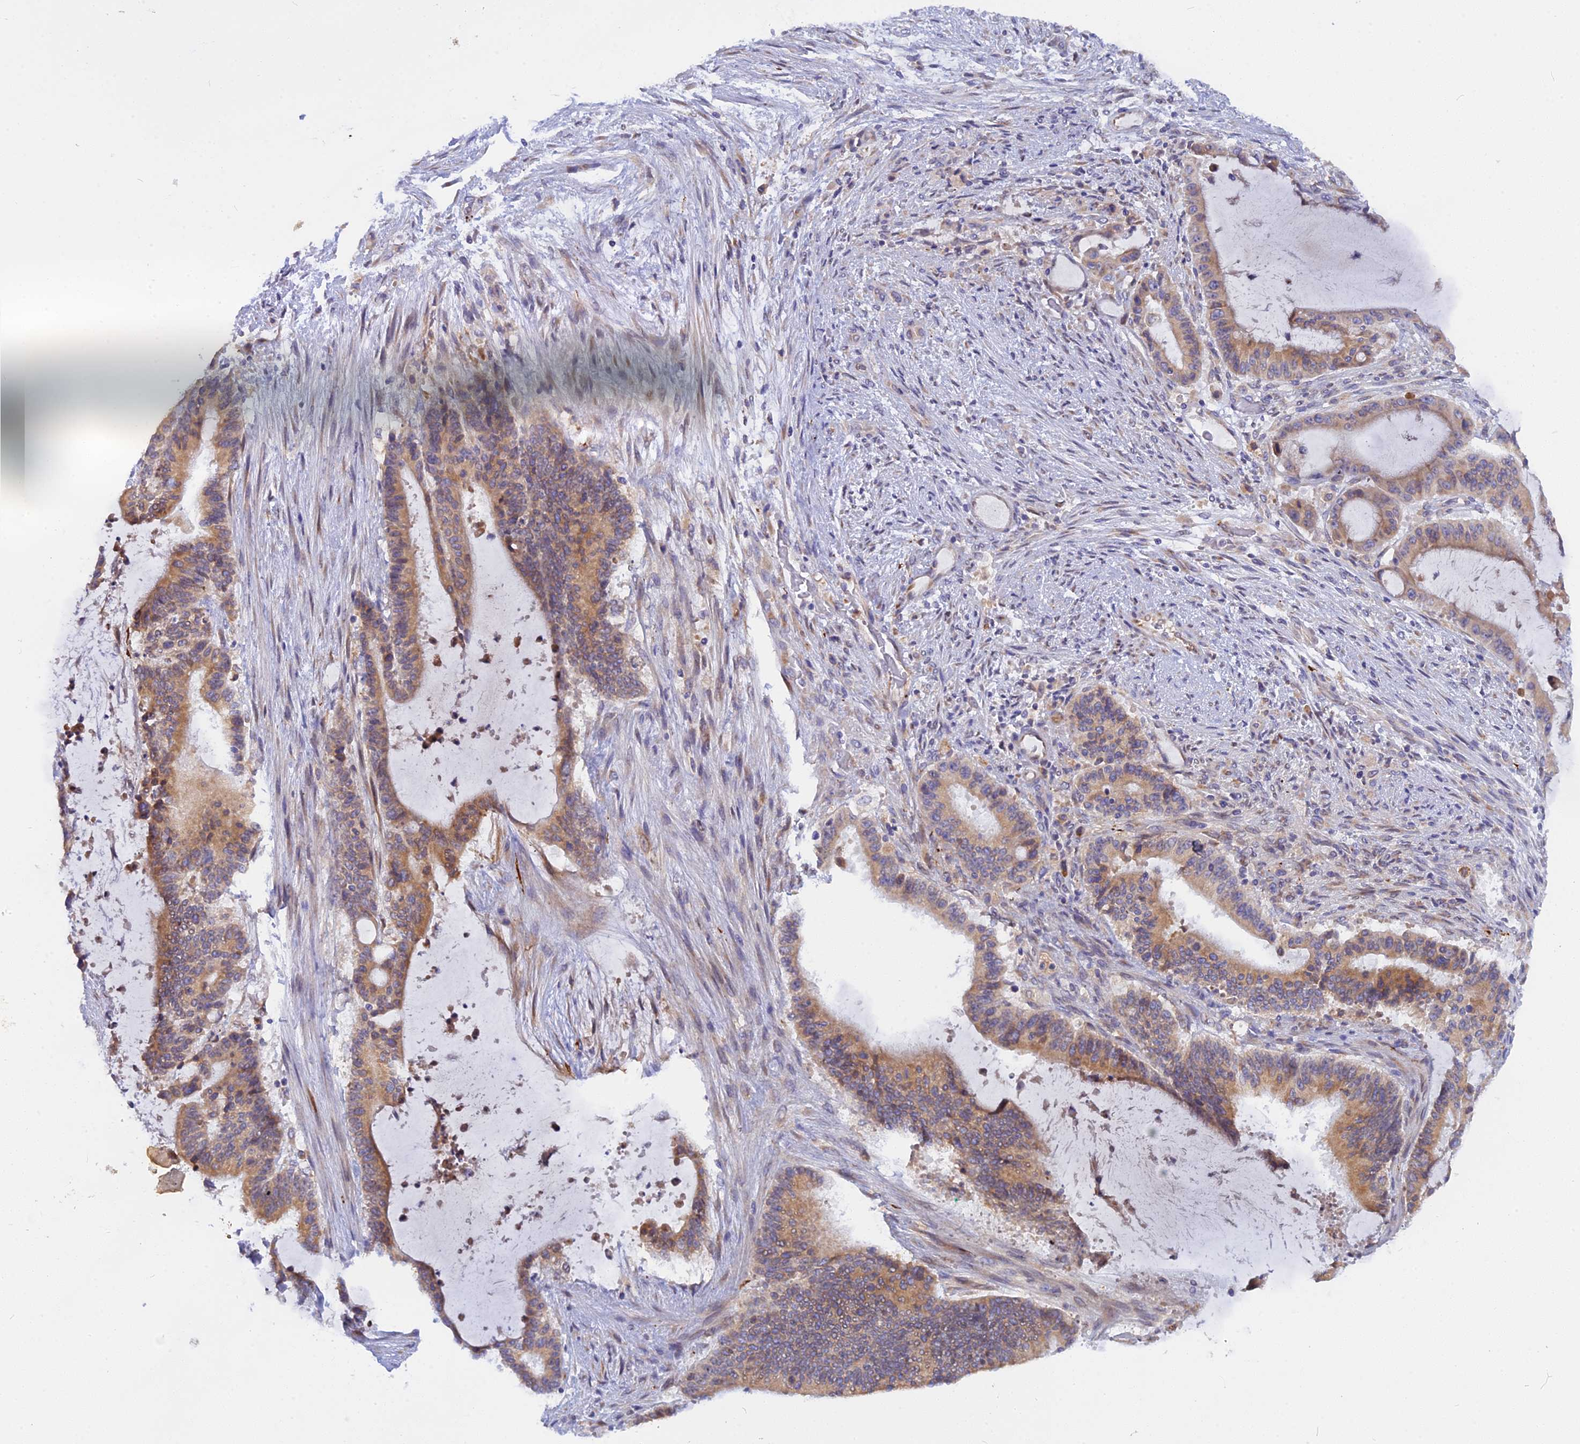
{"staining": {"intensity": "moderate", "quantity": ">75%", "location": "cytoplasmic/membranous"}, "tissue": "liver cancer", "cell_type": "Tumor cells", "image_type": "cancer", "snomed": [{"axis": "morphology", "description": "Normal tissue, NOS"}, {"axis": "morphology", "description": "Cholangiocarcinoma"}, {"axis": "topography", "description": "Liver"}, {"axis": "topography", "description": "Peripheral nerve tissue"}], "caption": "DAB immunohistochemical staining of human liver cholangiocarcinoma shows moderate cytoplasmic/membranous protein staining in about >75% of tumor cells. Immunohistochemistry stains the protein in brown and the nuclei are stained blue.", "gene": "TLCD1", "patient": {"sex": "female", "age": 73}}